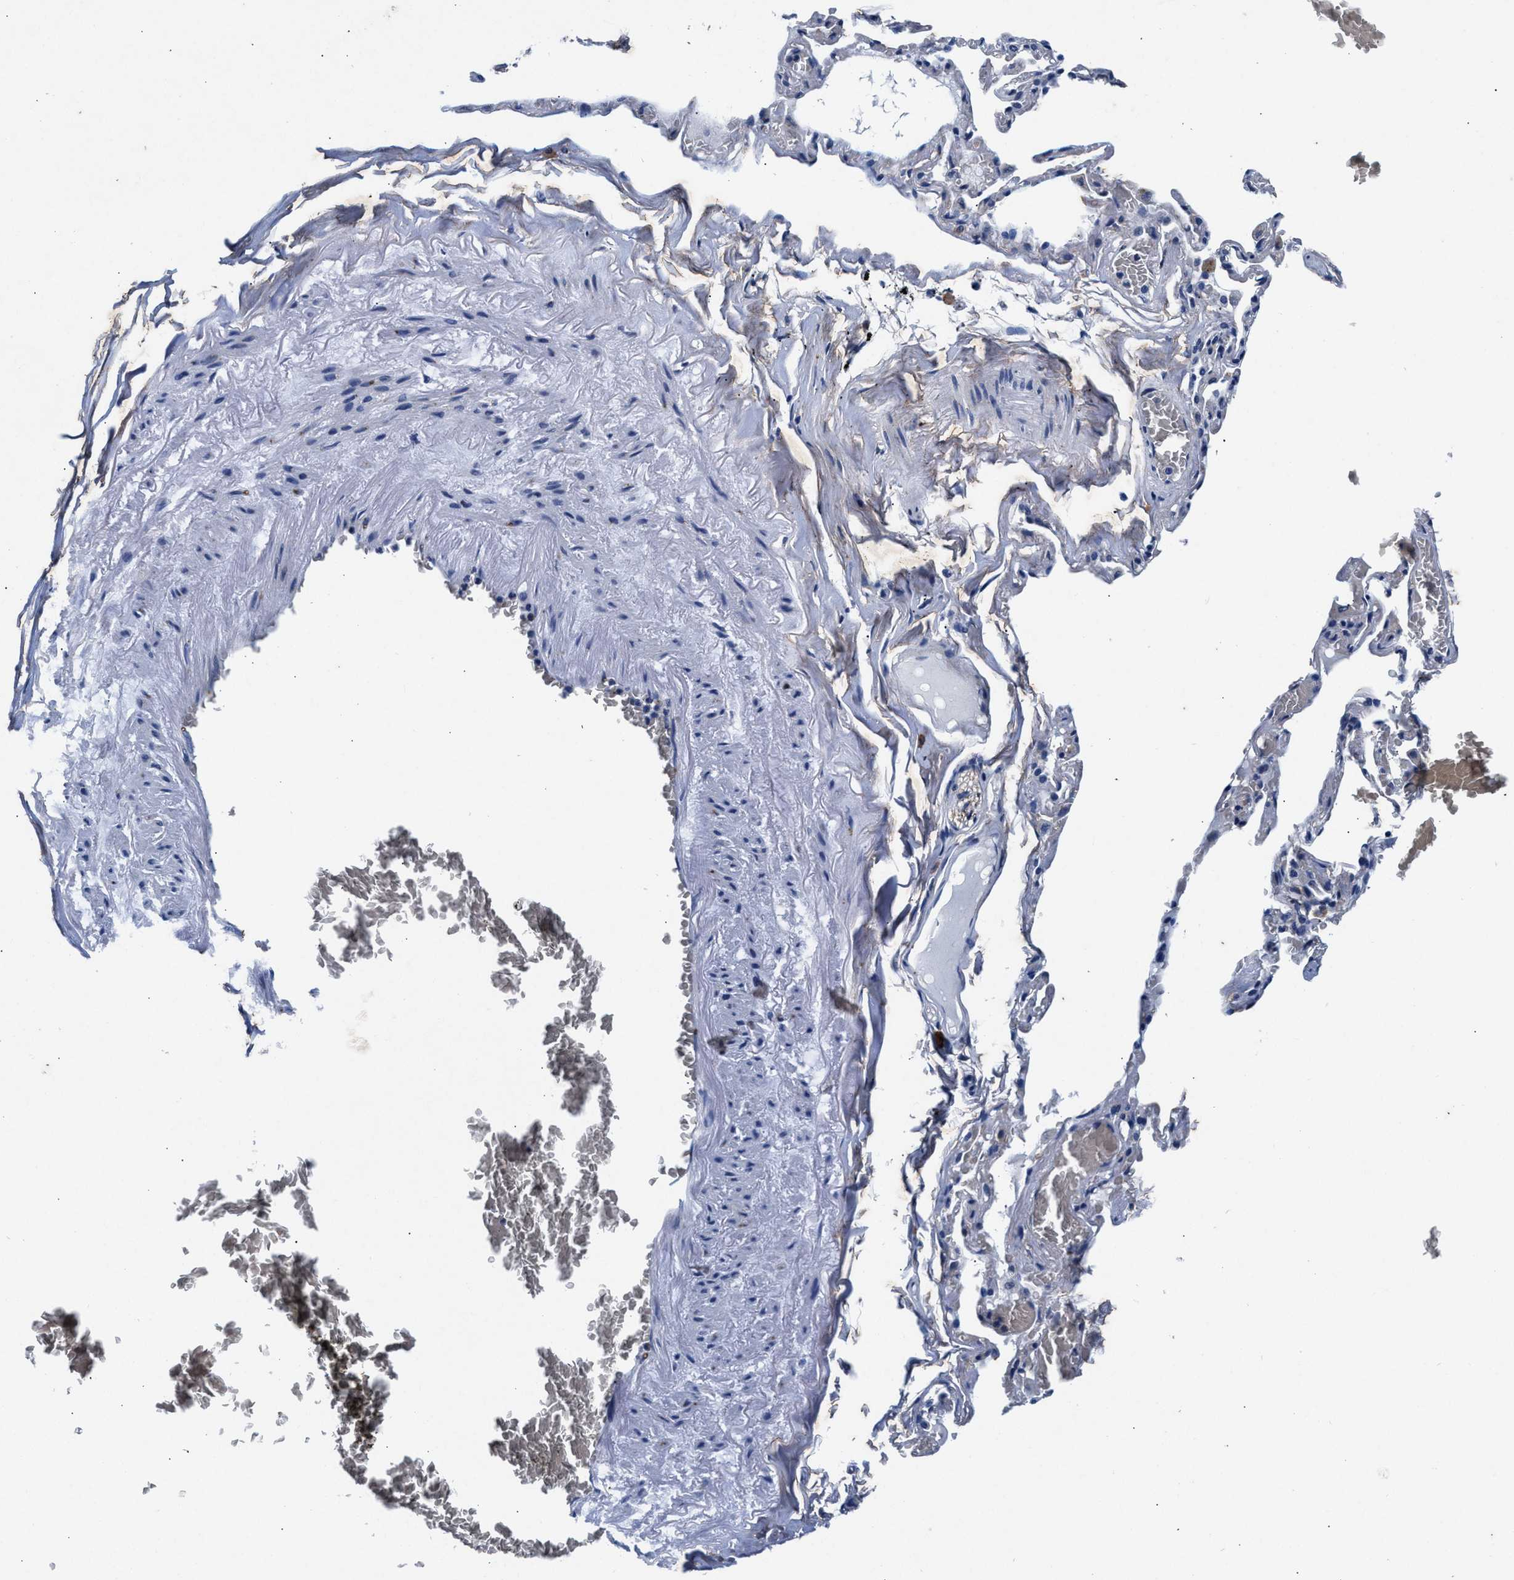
{"staining": {"intensity": "negative", "quantity": "none", "location": "none"}, "tissue": "adipose tissue", "cell_type": "Adipocytes", "image_type": "normal", "snomed": [{"axis": "morphology", "description": "Normal tissue, NOS"}, {"axis": "topography", "description": "Cartilage tissue"}, {"axis": "topography", "description": "Lung"}], "caption": "Immunohistochemistry of unremarkable adipose tissue displays no expression in adipocytes. Brightfield microscopy of immunohistochemistry stained with DAB (brown) and hematoxylin (blue), captured at high magnification.", "gene": "SLC8A1", "patient": {"sex": "female", "age": 77}}